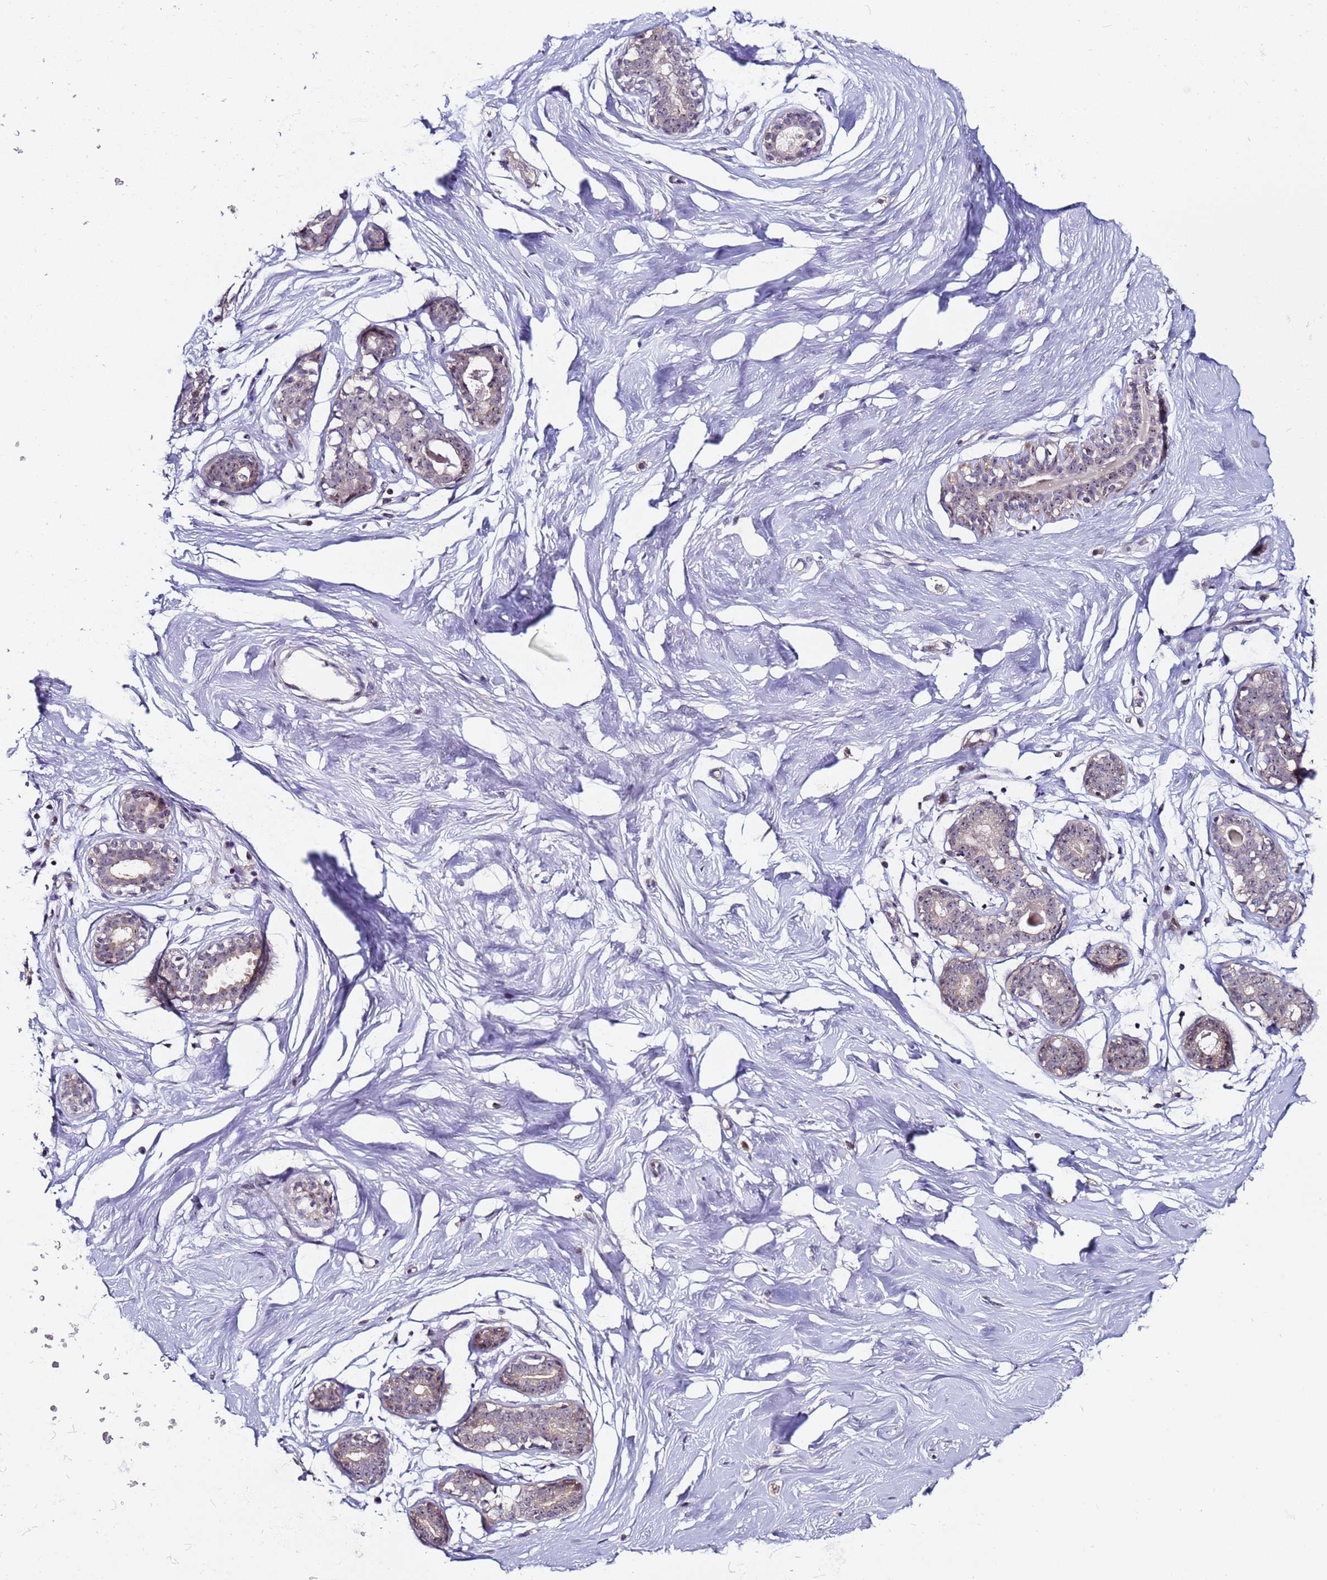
{"staining": {"intensity": "negative", "quantity": "none", "location": "none"}, "tissue": "breast", "cell_type": "Adipocytes", "image_type": "normal", "snomed": [{"axis": "morphology", "description": "Normal tissue, NOS"}, {"axis": "morphology", "description": "Adenoma, NOS"}, {"axis": "topography", "description": "Breast"}], "caption": "This is a photomicrograph of immunohistochemistry (IHC) staining of normal breast, which shows no positivity in adipocytes. (DAB immunohistochemistry with hematoxylin counter stain).", "gene": "KRI1", "patient": {"sex": "female", "age": 23}}